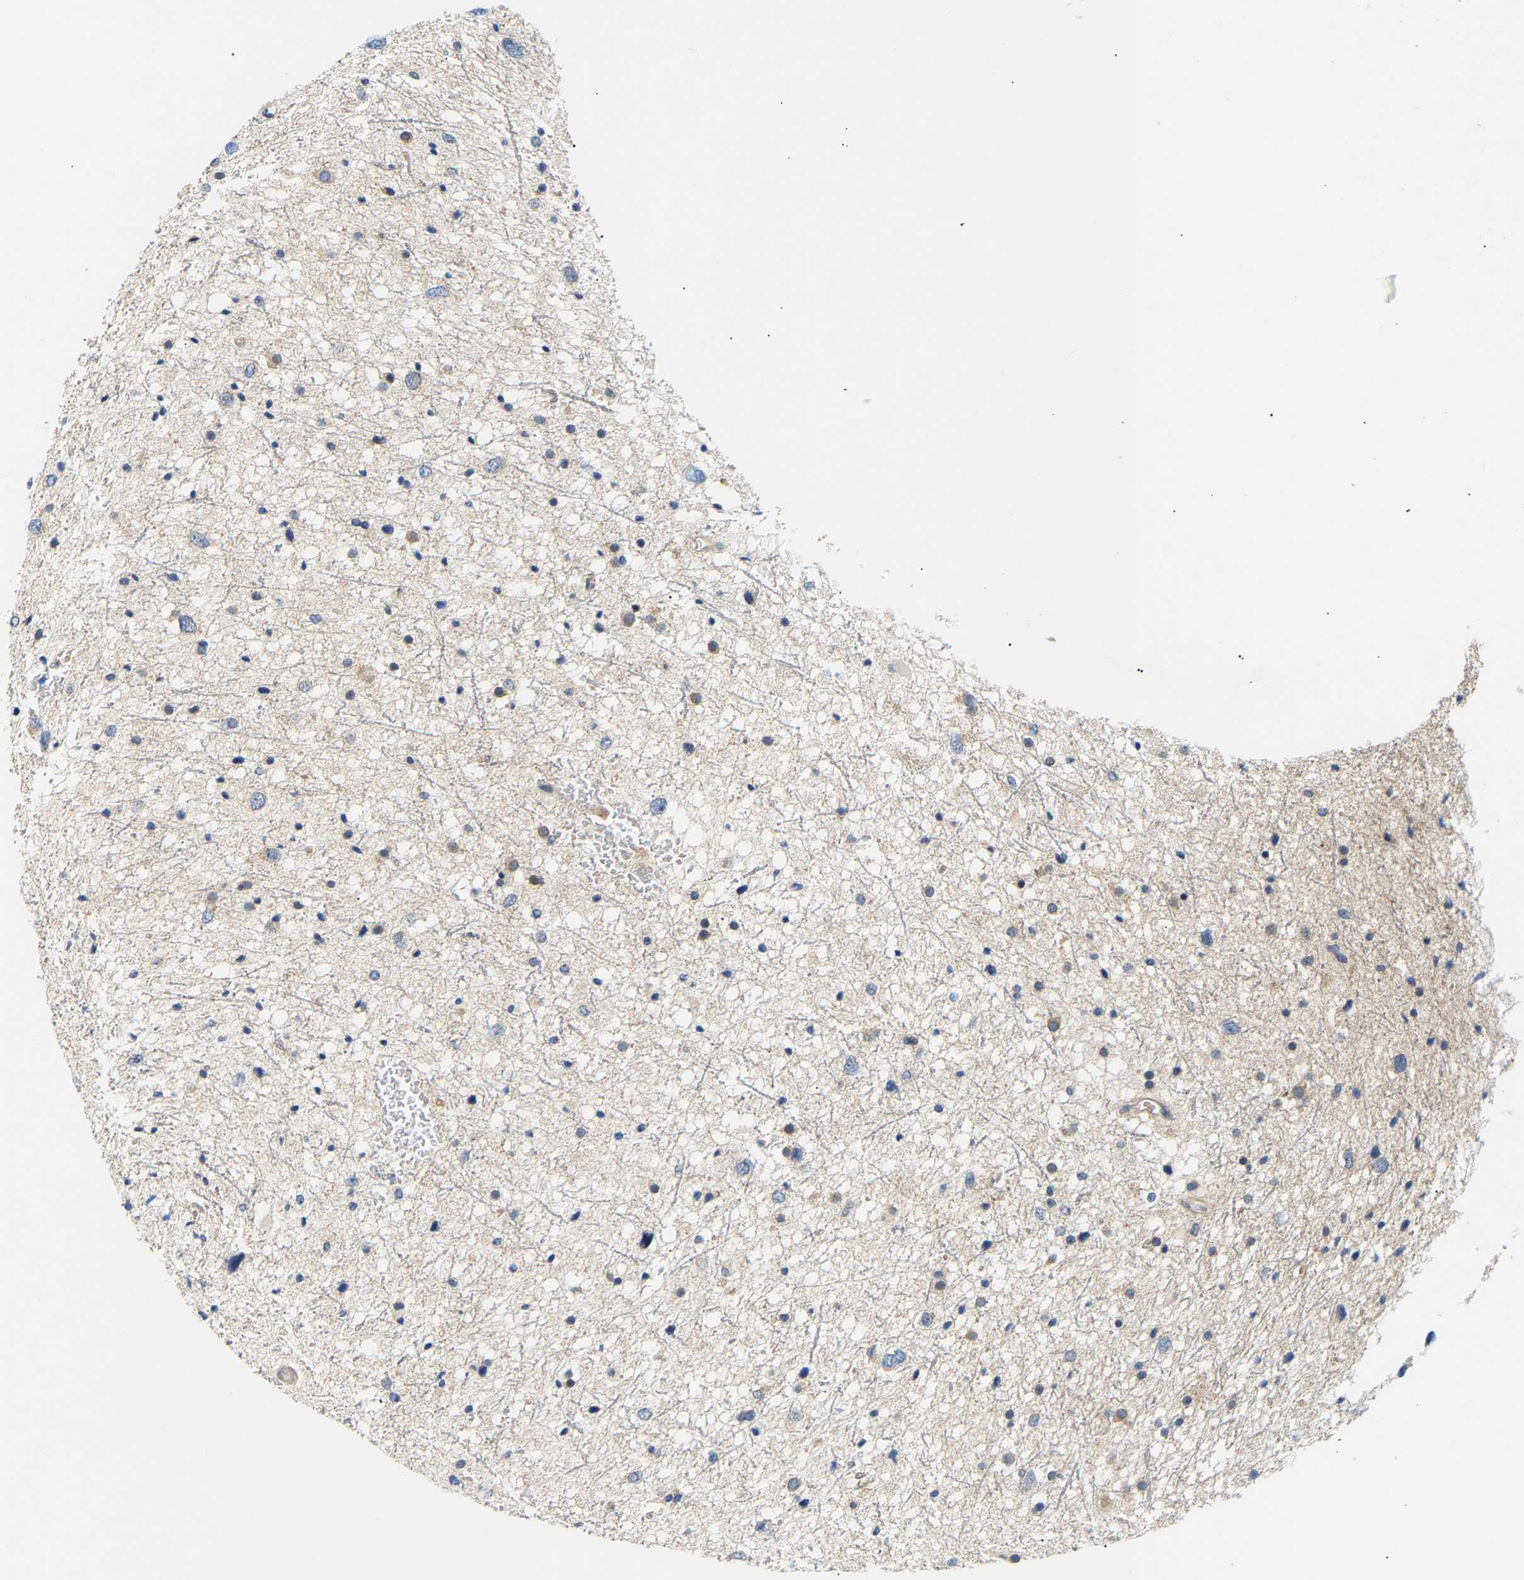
{"staining": {"intensity": "negative", "quantity": "none", "location": "none"}, "tissue": "glioma", "cell_type": "Tumor cells", "image_type": "cancer", "snomed": [{"axis": "morphology", "description": "Glioma, malignant, Low grade"}, {"axis": "topography", "description": "Brain"}], "caption": "Glioma was stained to show a protein in brown. There is no significant expression in tumor cells.", "gene": "PPID", "patient": {"sex": "female", "age": 37}}